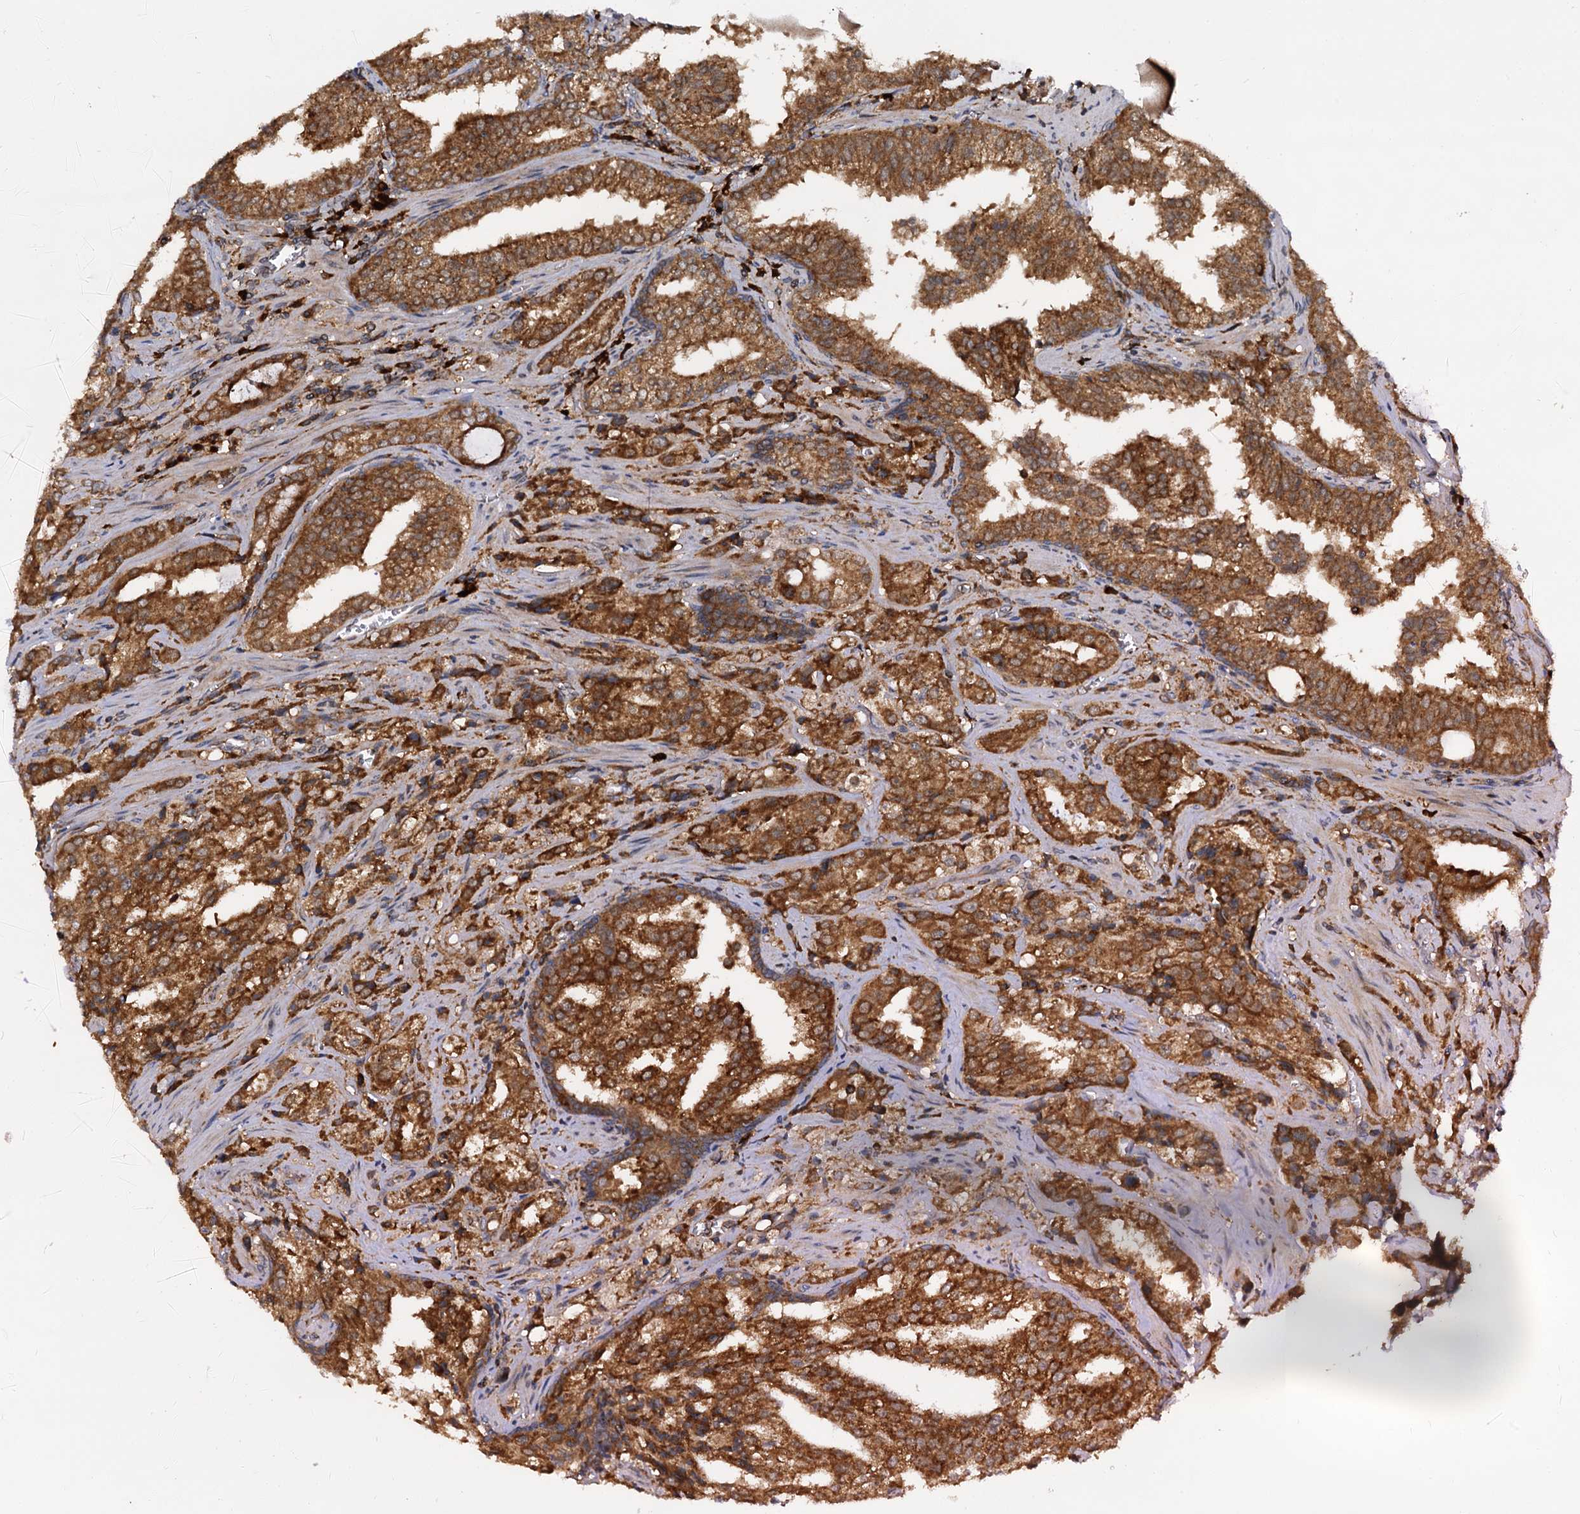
{"staining": {"intensity": "strong", "quantity": ">75%", "location": "cytoplasmic/membranous"}, "tissue": "prostate cancer", "cell_type": "Tumor cells", "image_type": "cancer", "snomed": [{"axis": "morphology", "description": "Adenocarcinoma, High grade"}, {"axis": "topography", "description": "Prostate"}], "caption": "High-power microscopy captured an IHC photomicrograph of prostate cancer (adenocarcinoma (high-grade)), revealing strong cytoplasmic/membranous expression in about >75% of tumor cells.", "gene": "UFM1", "patient": {"sex": "male", "age": 68}}